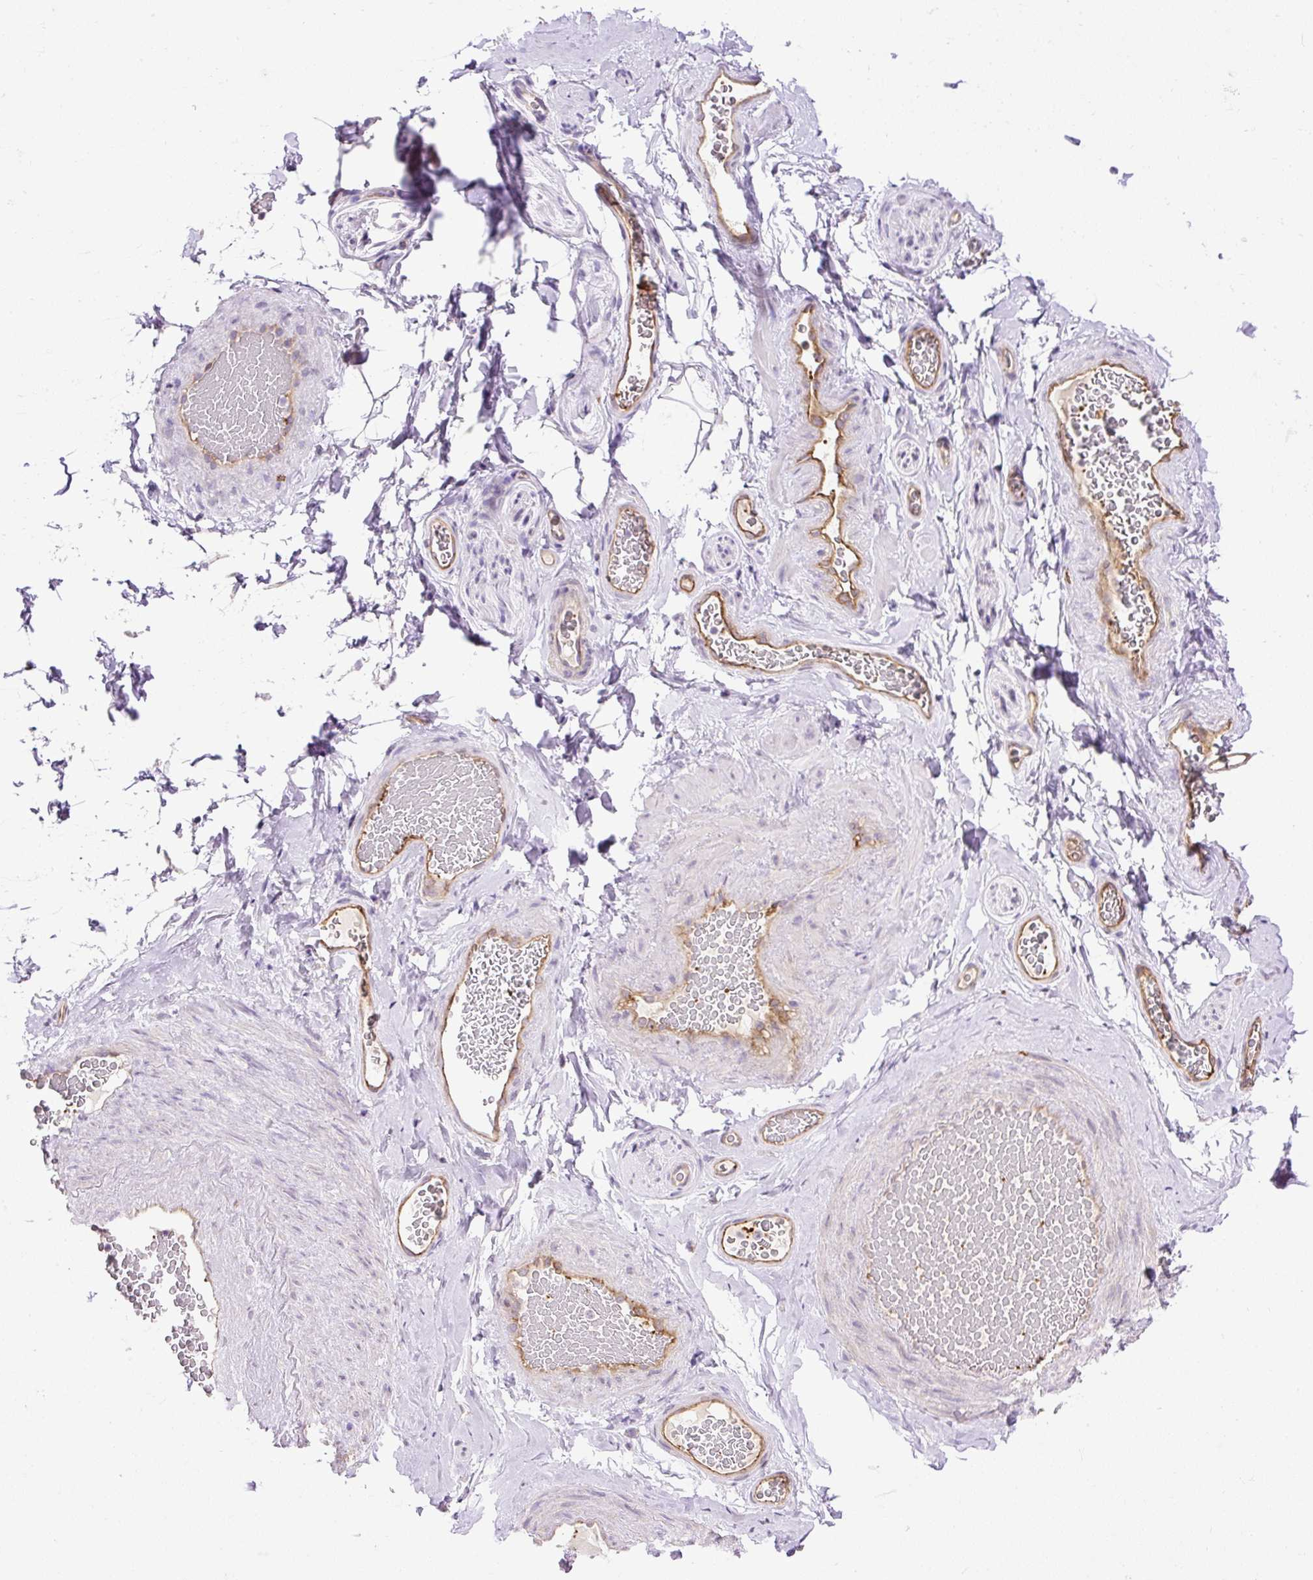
{"staining": {"intensity": "negative", "quantity": "none", "location": "none"}, "tissue": "adipose tissue", "cell_type": "Adipocytes", "image_type": "normal", "snomed": [{"axis": "morphology", "description": "Normal tissue, NOS"}, {"axis": "topography", "description": "Vascular tissue"}, {"axis": "topography", "description": "Peripheral nerve tissue"}], "caption": "There is no significant positivity in adipocytes of adipose tissue. (Stains: DAB (3,3'-diaminobenzidine) IHC with hematoxylin counter stain, Microscopy: brightfield microscopy at high magnification).", "gene": "MAGEB16", "patient": {"sex": "male", "age": 41}}